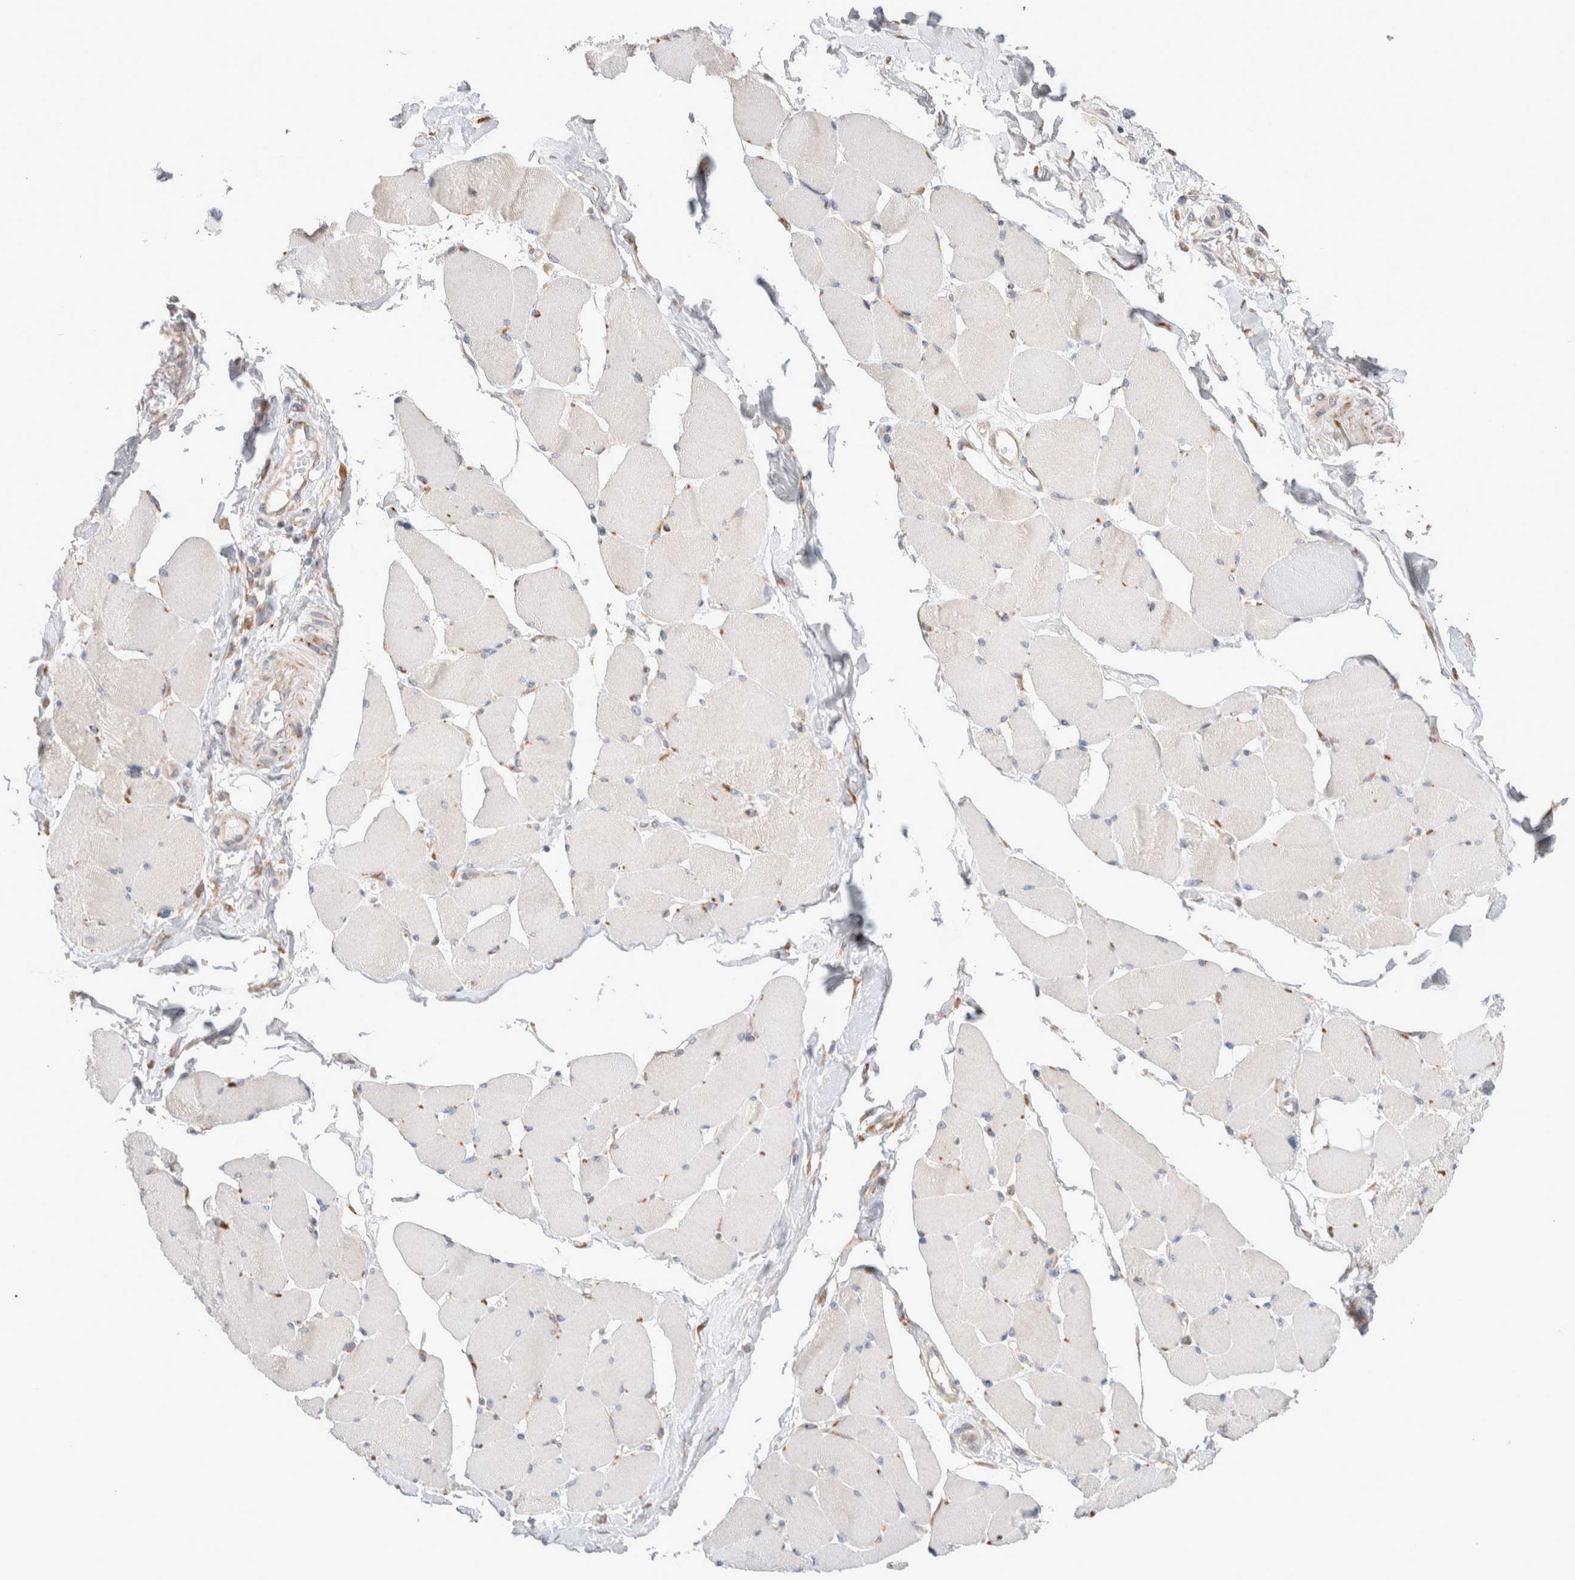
{"staining": {"intensity": "weak", "quantity": "<25%", "location": "cytoplasmic/membranous"}, "tissue": "skeletal muscle", "cell_type": "Myocytes", "image_type": "normal", "snomed": [{"axis": "morphology", "description": "Normal tissue, NOS"}, {"axis": "topography", "description": "Skin"}, {"axis": "topography", "description": "Skeletal muscle"}], "caption": "This image is of benign skeletal muscle stained with IHC to label a protein in brown with the nuclei are counter-stained blue. There is no positivity in myocytes.", "gene": "TRMT9B", "patient": {"sex": "male", "age": 83}}